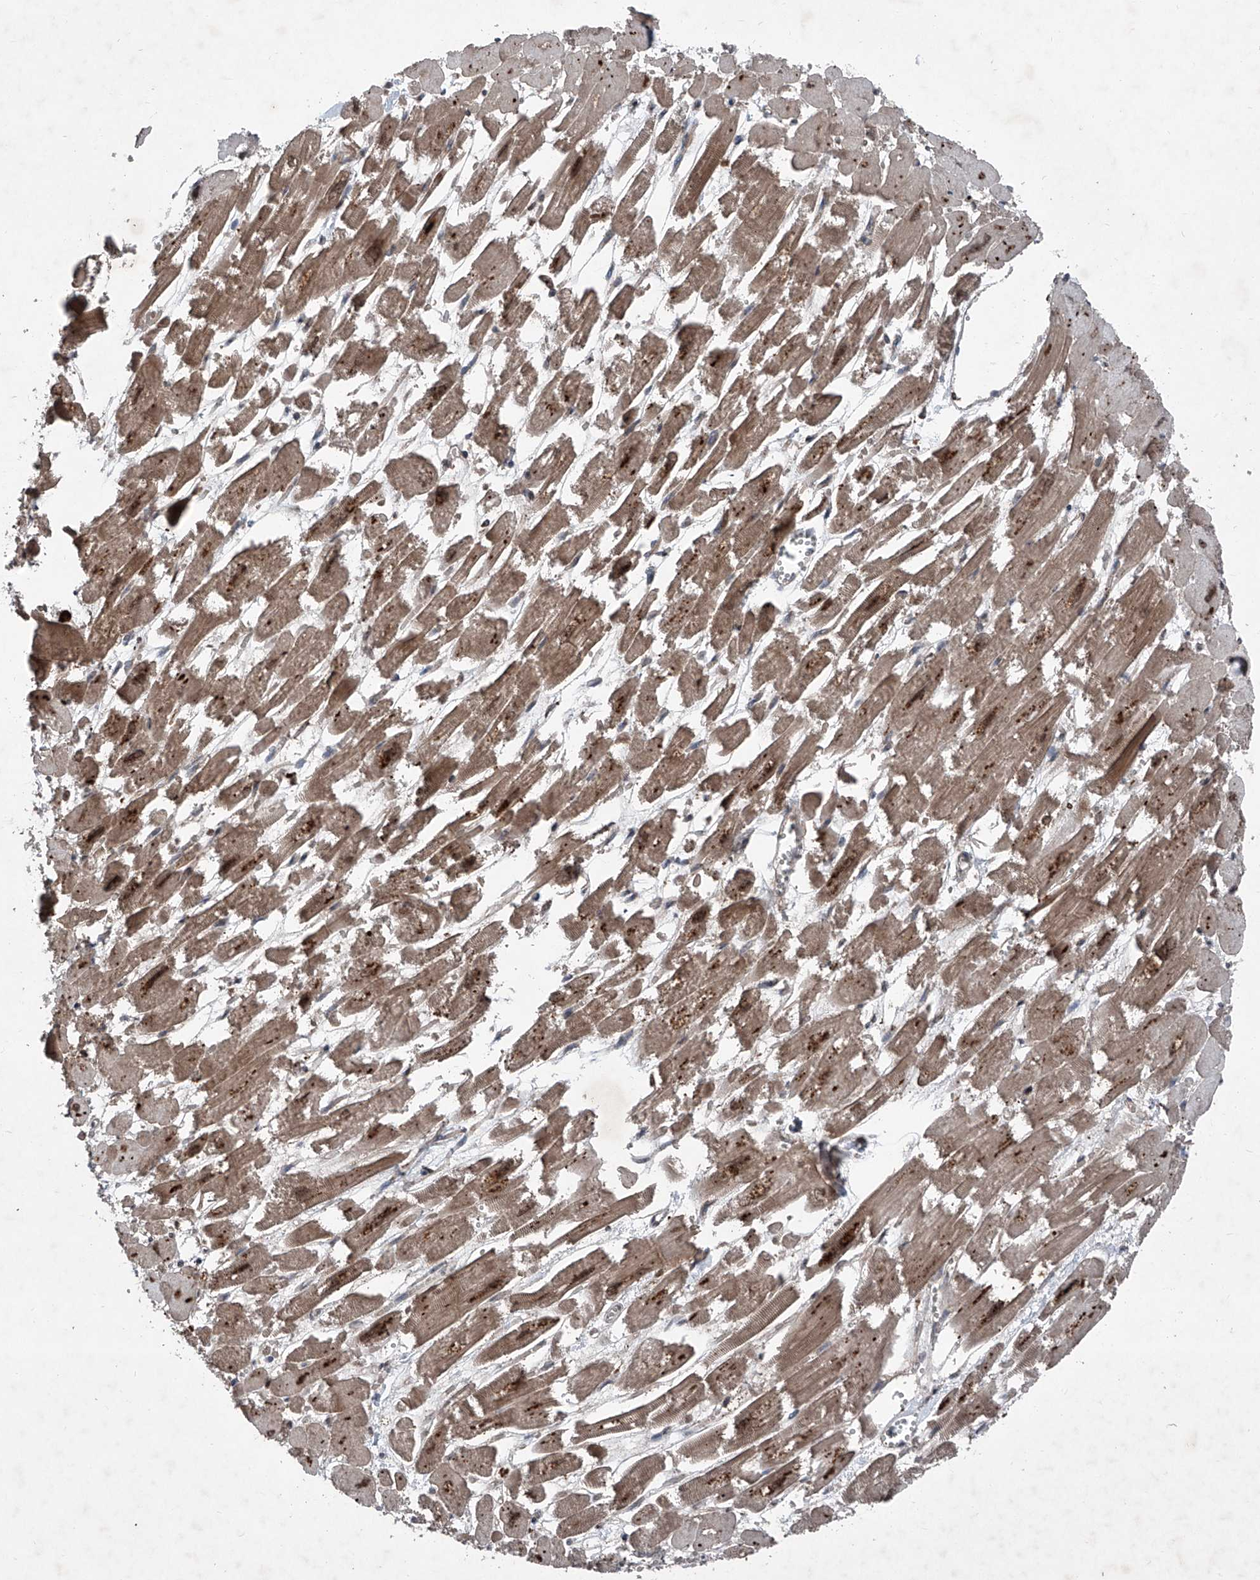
{"staining": {"intensity": "moderate", "quantity": ">75%", "location": "cytoplasmic/membranous,nuclear"}, "tissue": "heart muscle", "cell_type": "Cardiomyocytes", "image_type": "normal", "snomed": [{"axis": "morphology", "description": "Normal tissue, NOS"}, {"axis": "topography", "description": "Heart"}], "caption": "IHC of unremarkable heart muscle shows medium levels of moderate cytoplasmic/membranous,nuclear positivity in approximately >75% of cardiomyocytes. Using DAB (3,3'-diaminobenzidine) (brown) and hematoxylin (blue) stains, captured at high magnification using brightfield microscopy.", "gene": "COA7", "patient": {"sex": "male", "age": 54}}